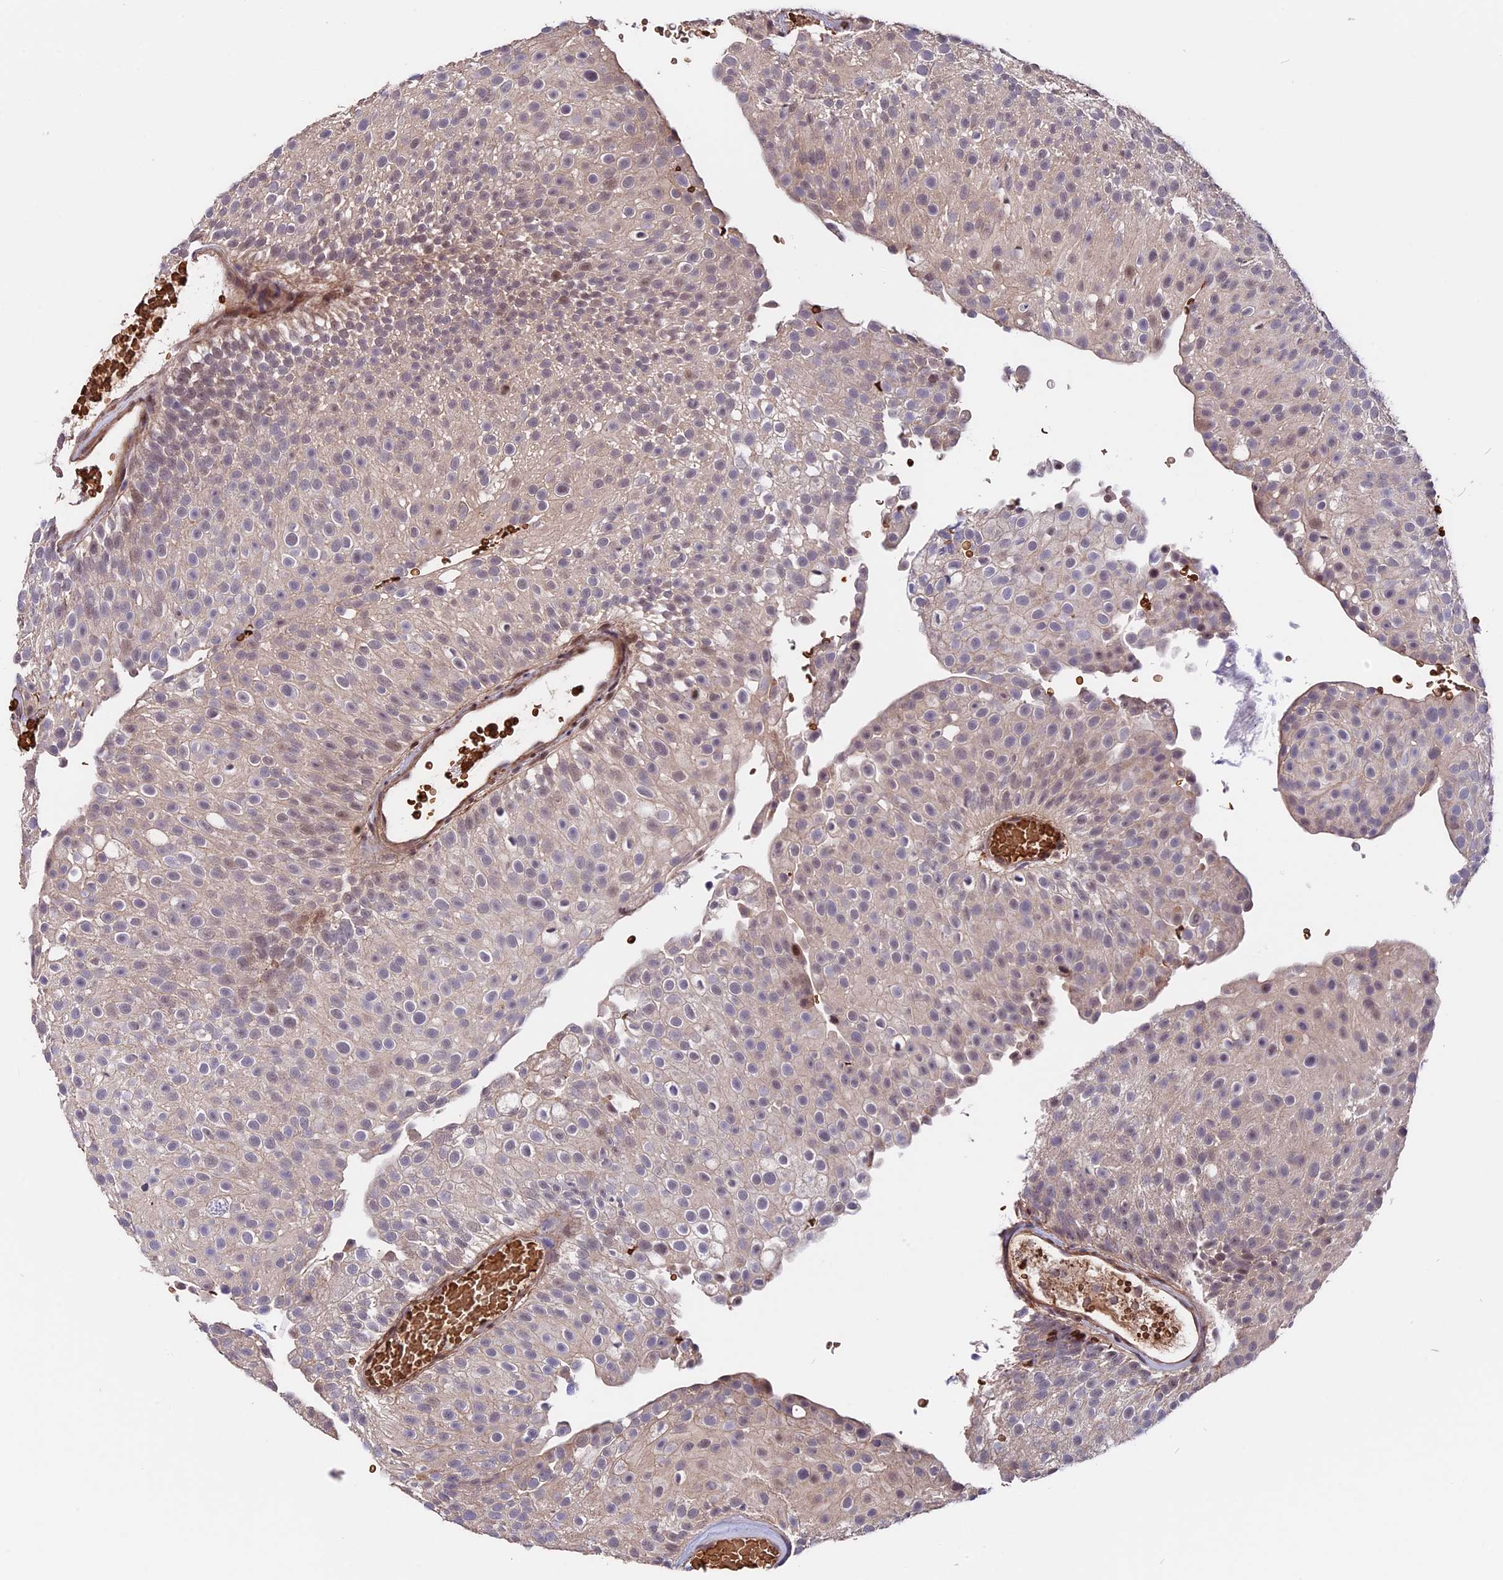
{"staining": {"intensity": "weak", "quantity": "<25%", "location": "cytoplasmic/membranous"}, "tissue": "urothelial cancer", "cell_type": "Tumor cells", "image_type": "cancer", "snomed": [{"axis": "morphology", "description": "Urothelial carcinoma, Low grade"}, {"axis": "topography", "description": "Urinary bladder"}], "caption": "There is no significant expression in tumor cells of urothelial carcinoma (low-grade).", "gene": "ZC3H10", "patient": {"sex": "male", "age": 78}}